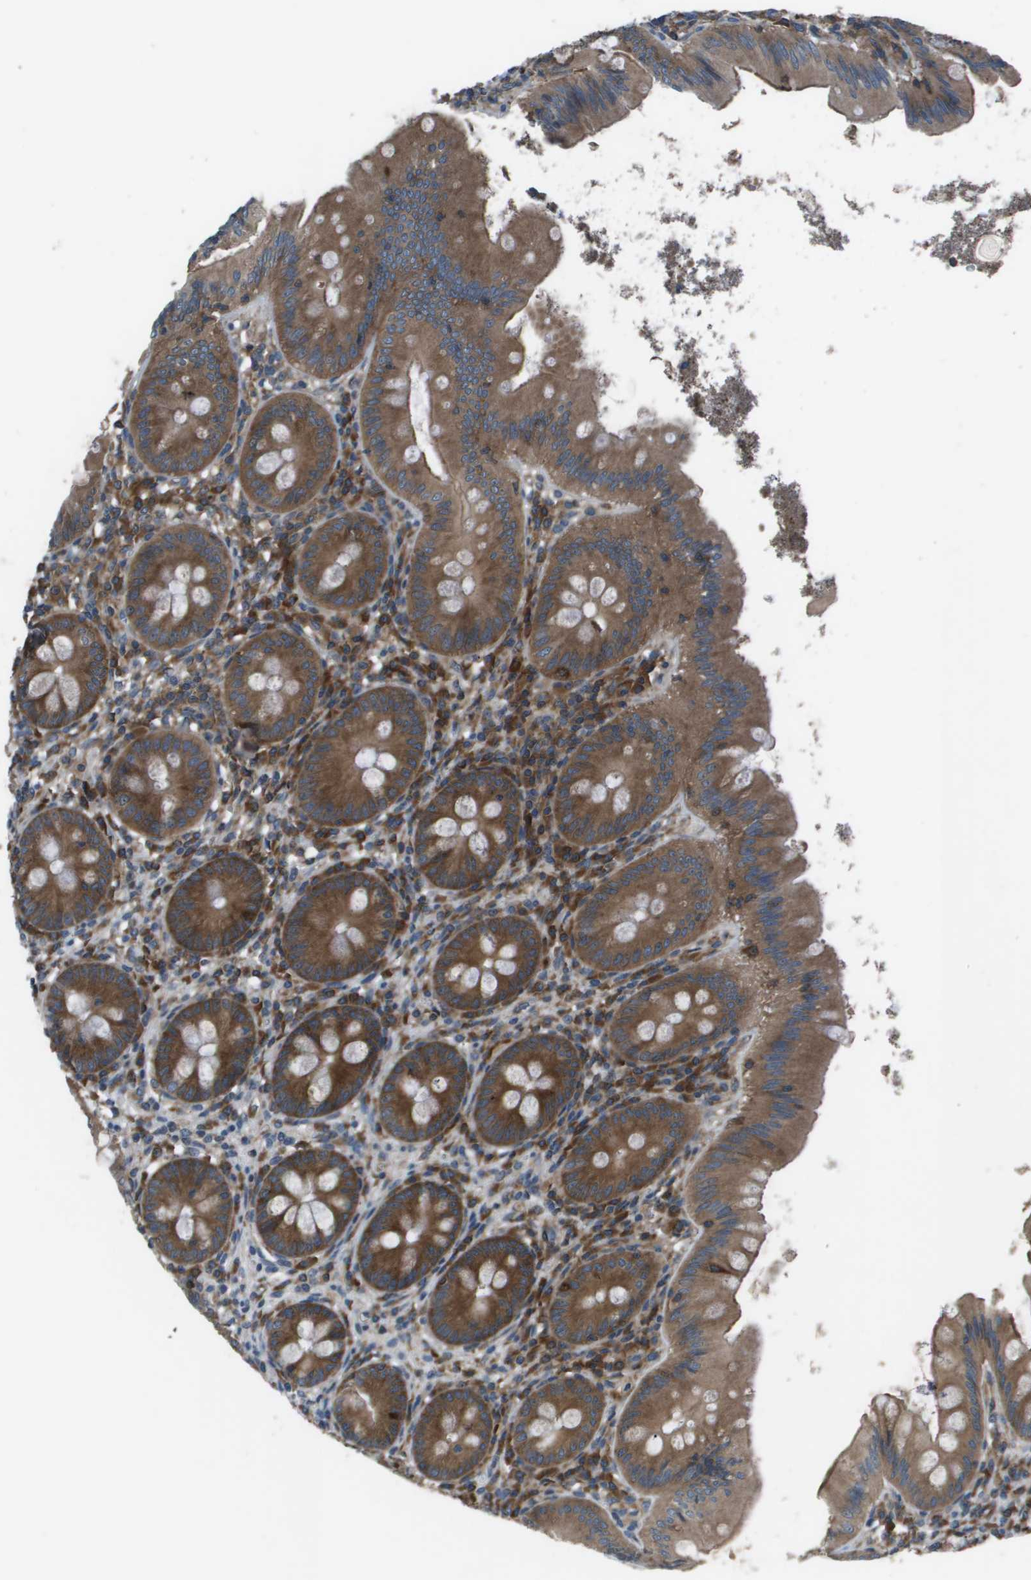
{"staining": {"intensity": "strong", "quantity": ">75%", "location": "cytoplasmic/membranous"}, "tissue": "appendix", "cell_type": "Glandular cells", "image_type": "normal", "snomed": [{"axis": "morphology", "description": "Normal tissue, NOS"}, {"axis": "topography", "description": "Appendix"}], "caption": "A photomicrograph showing strong cytoplasmic/membranous staining in about >75% of glandular cells in unremarkable appendix, as visualized by brown immunohistochemical staining.", "gene": "EIF3B", "patient": {"sex": "male", "age": 56}}